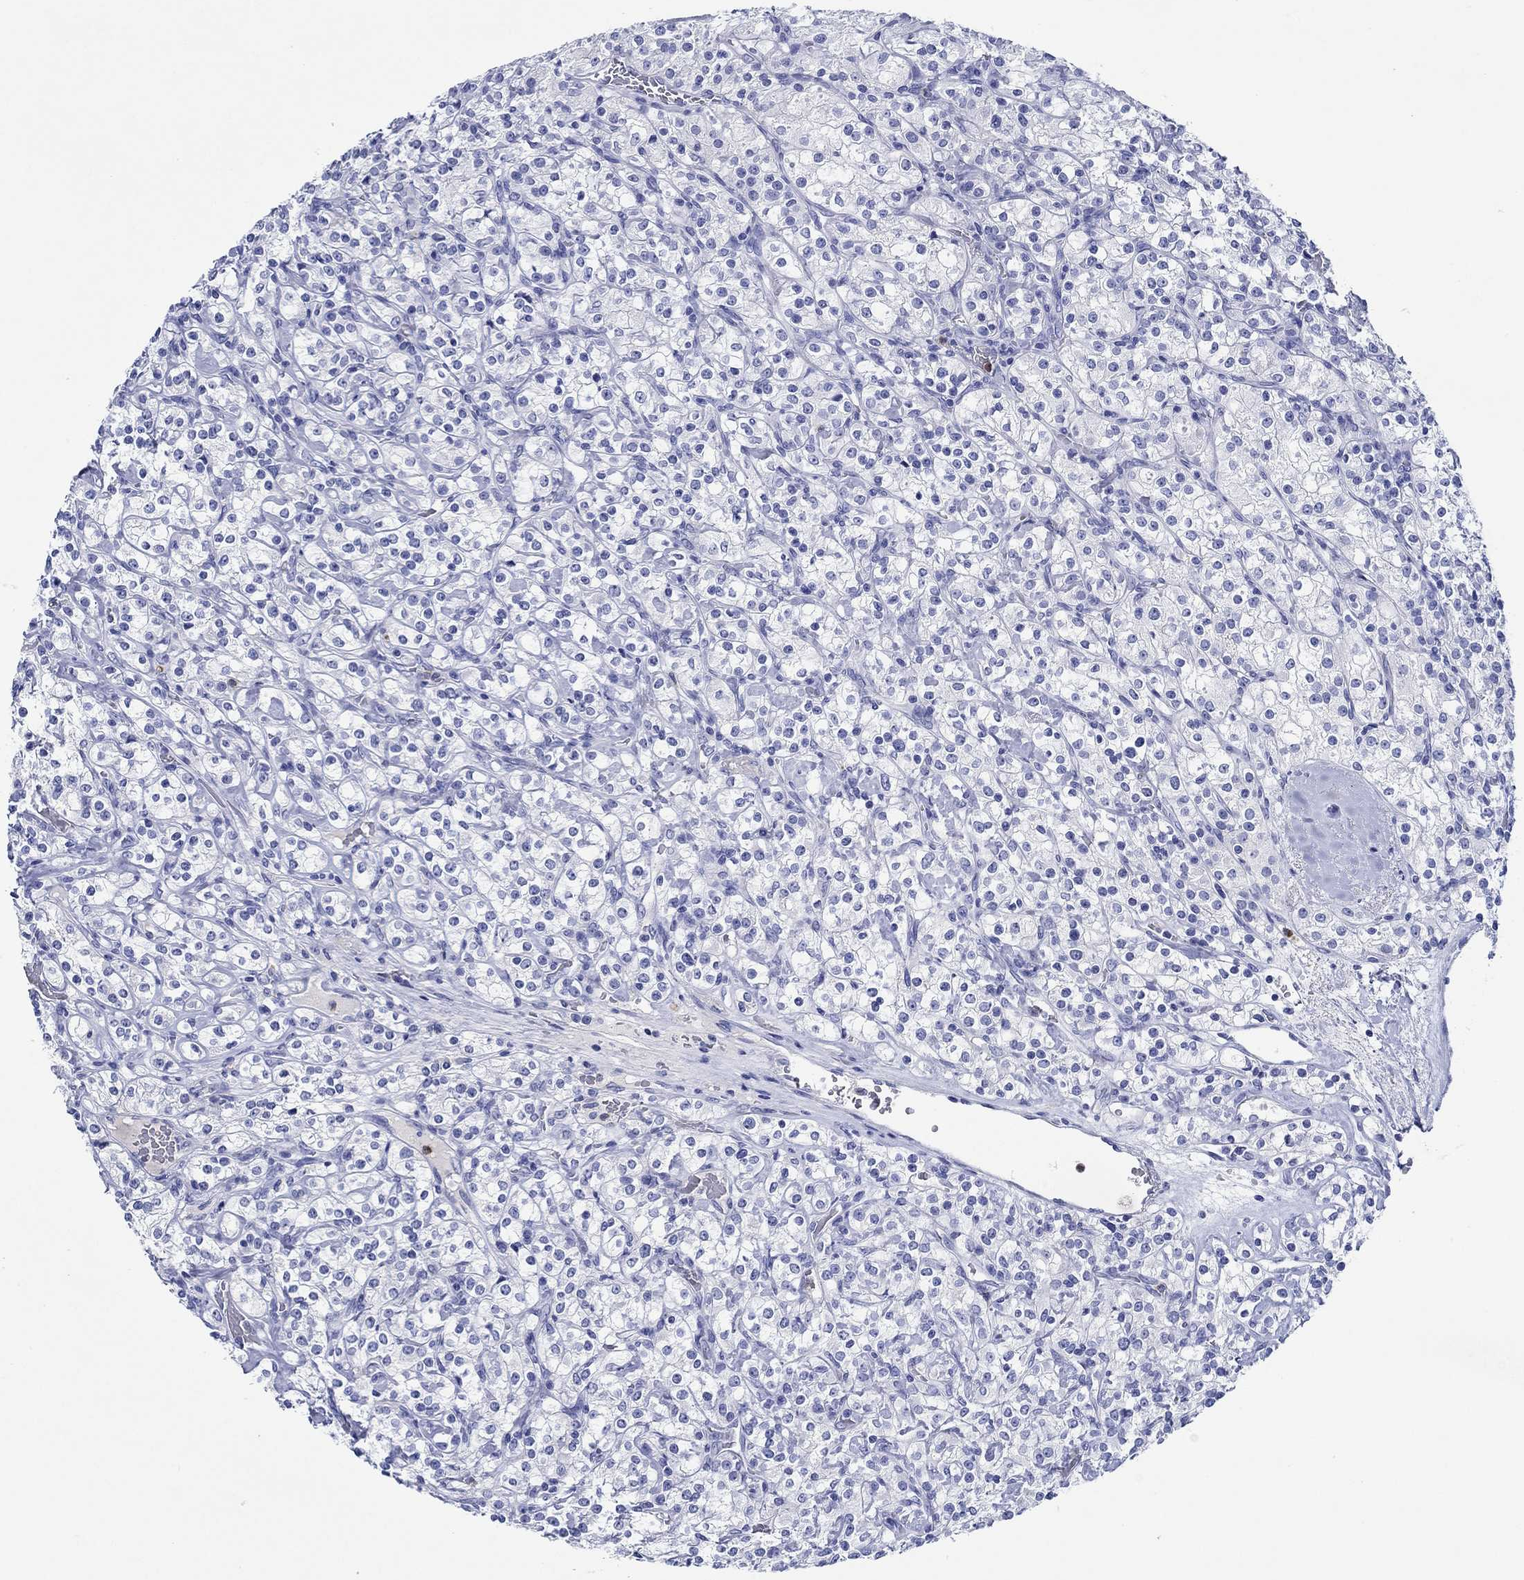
{"staining": {"intensity": "negative", "quantity": "none", "location": "none"}, "tissue": "renal cancer", "cell_type": "Tumor cells", "image_type": "cancer", "snomed": [{"axis": "morphology", "description": "Adenocarcinoma, NOS"}, {"axis": "topography", "description": "Kidney"}], "caption": "This image is of renal adenocarcinoma stained with immunohistochemistry (IHC) to label a protein in brown with the nuclei are counter-stained blue. There is no positivity in tumor cells.", "gene": "EPX", "patient": {"sex": "male", "age": 77}}